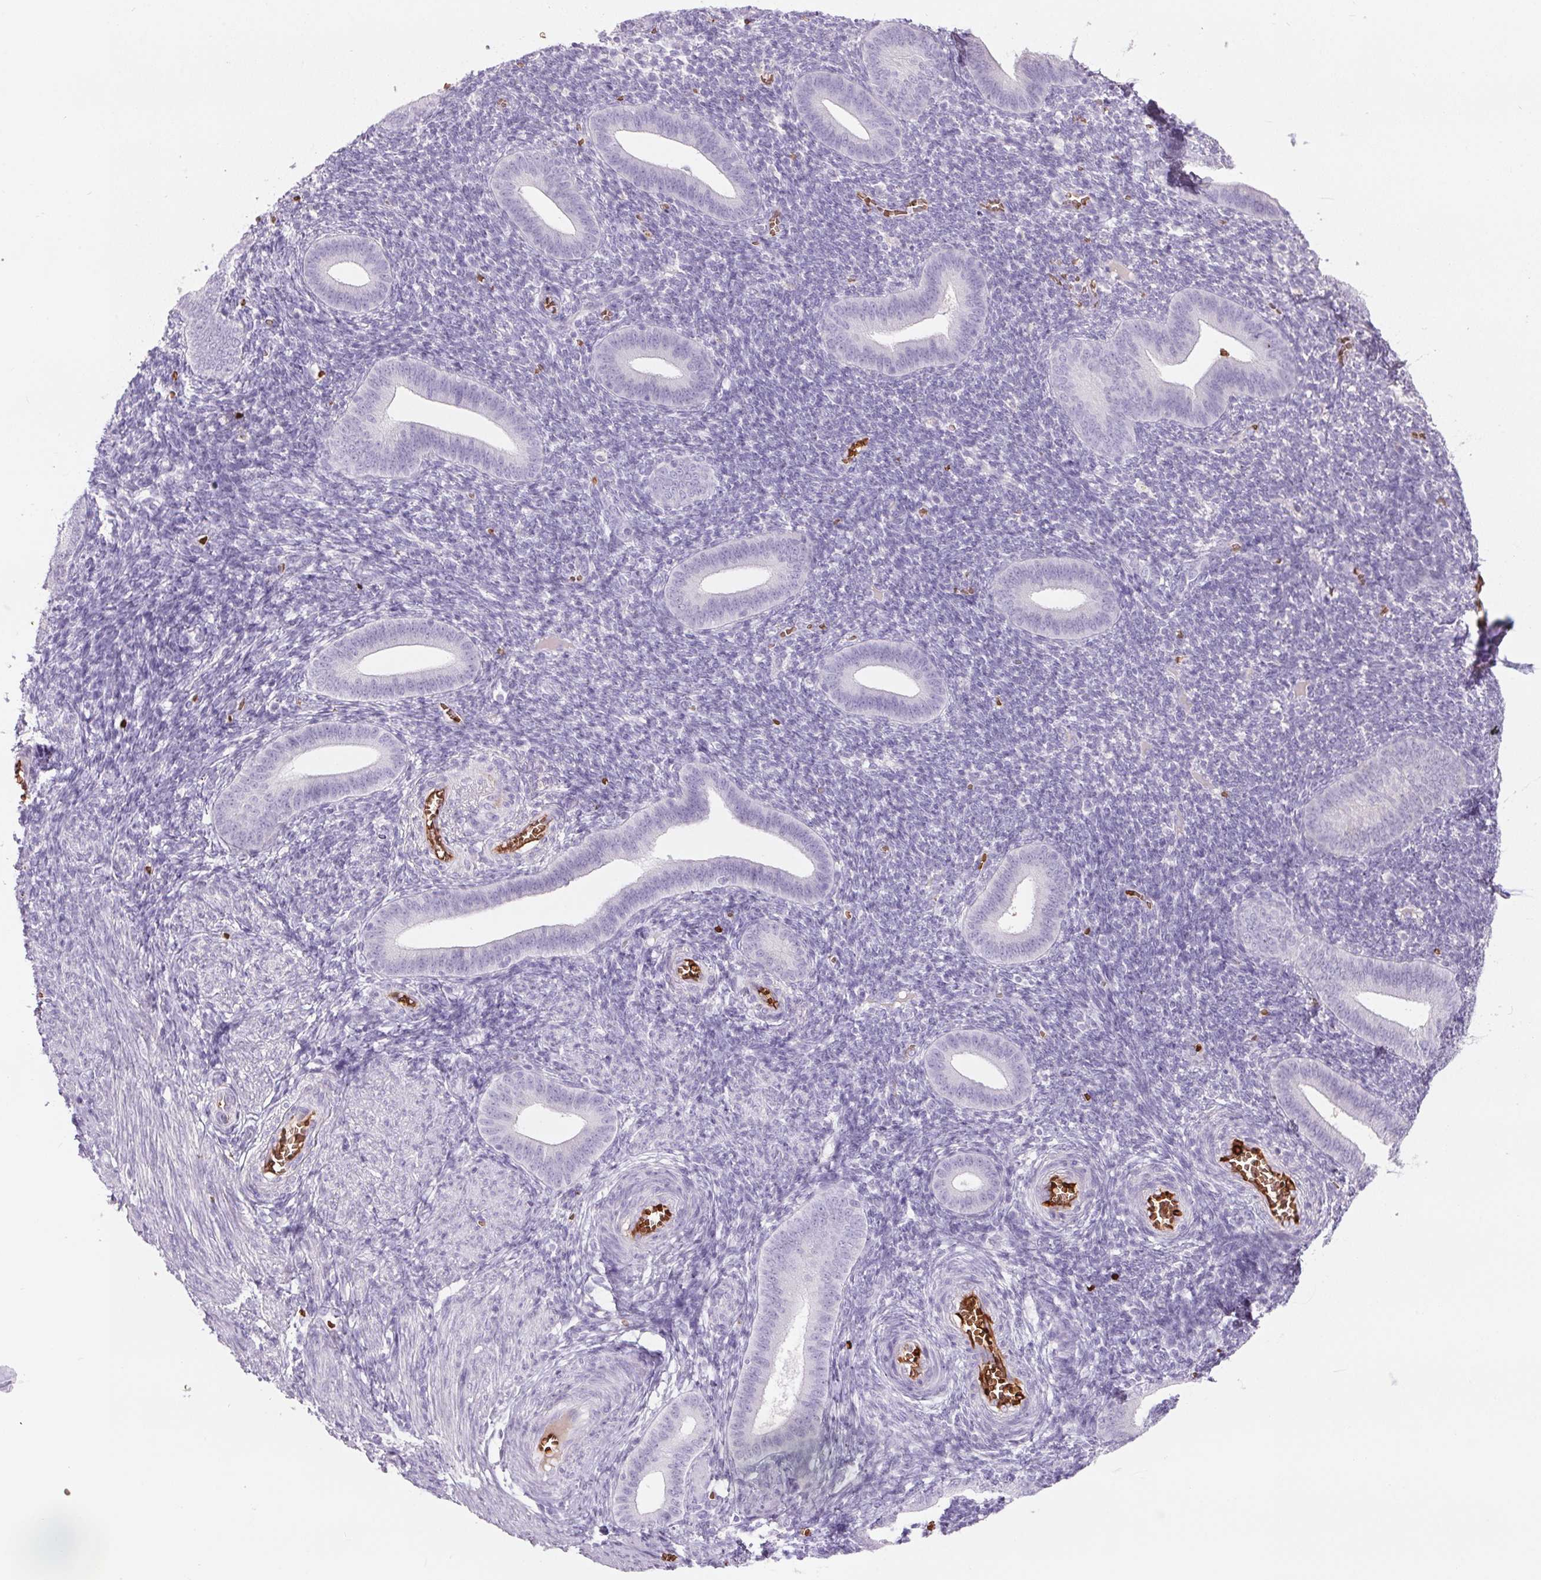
{"staining": {"intensity": "negative", "quantity": "none", "location": "none"}, "tissue": "endometrium", "cell_type": "Cells in endometrial stroma", "image_type": "normal", "snomed": [{"axis": "morphology", "description": "Normal tissue, NOS"}, {"axis": "topography", "description": "Endometrium"}], "caption": "IHC photomicrograph of normal endometrium: human endometrium stained with DAB exhibits no significant protein staining in cells in endometrial stroma.", "gene": "HBQ1", "patient": {"sex": "female", "age": 25}}